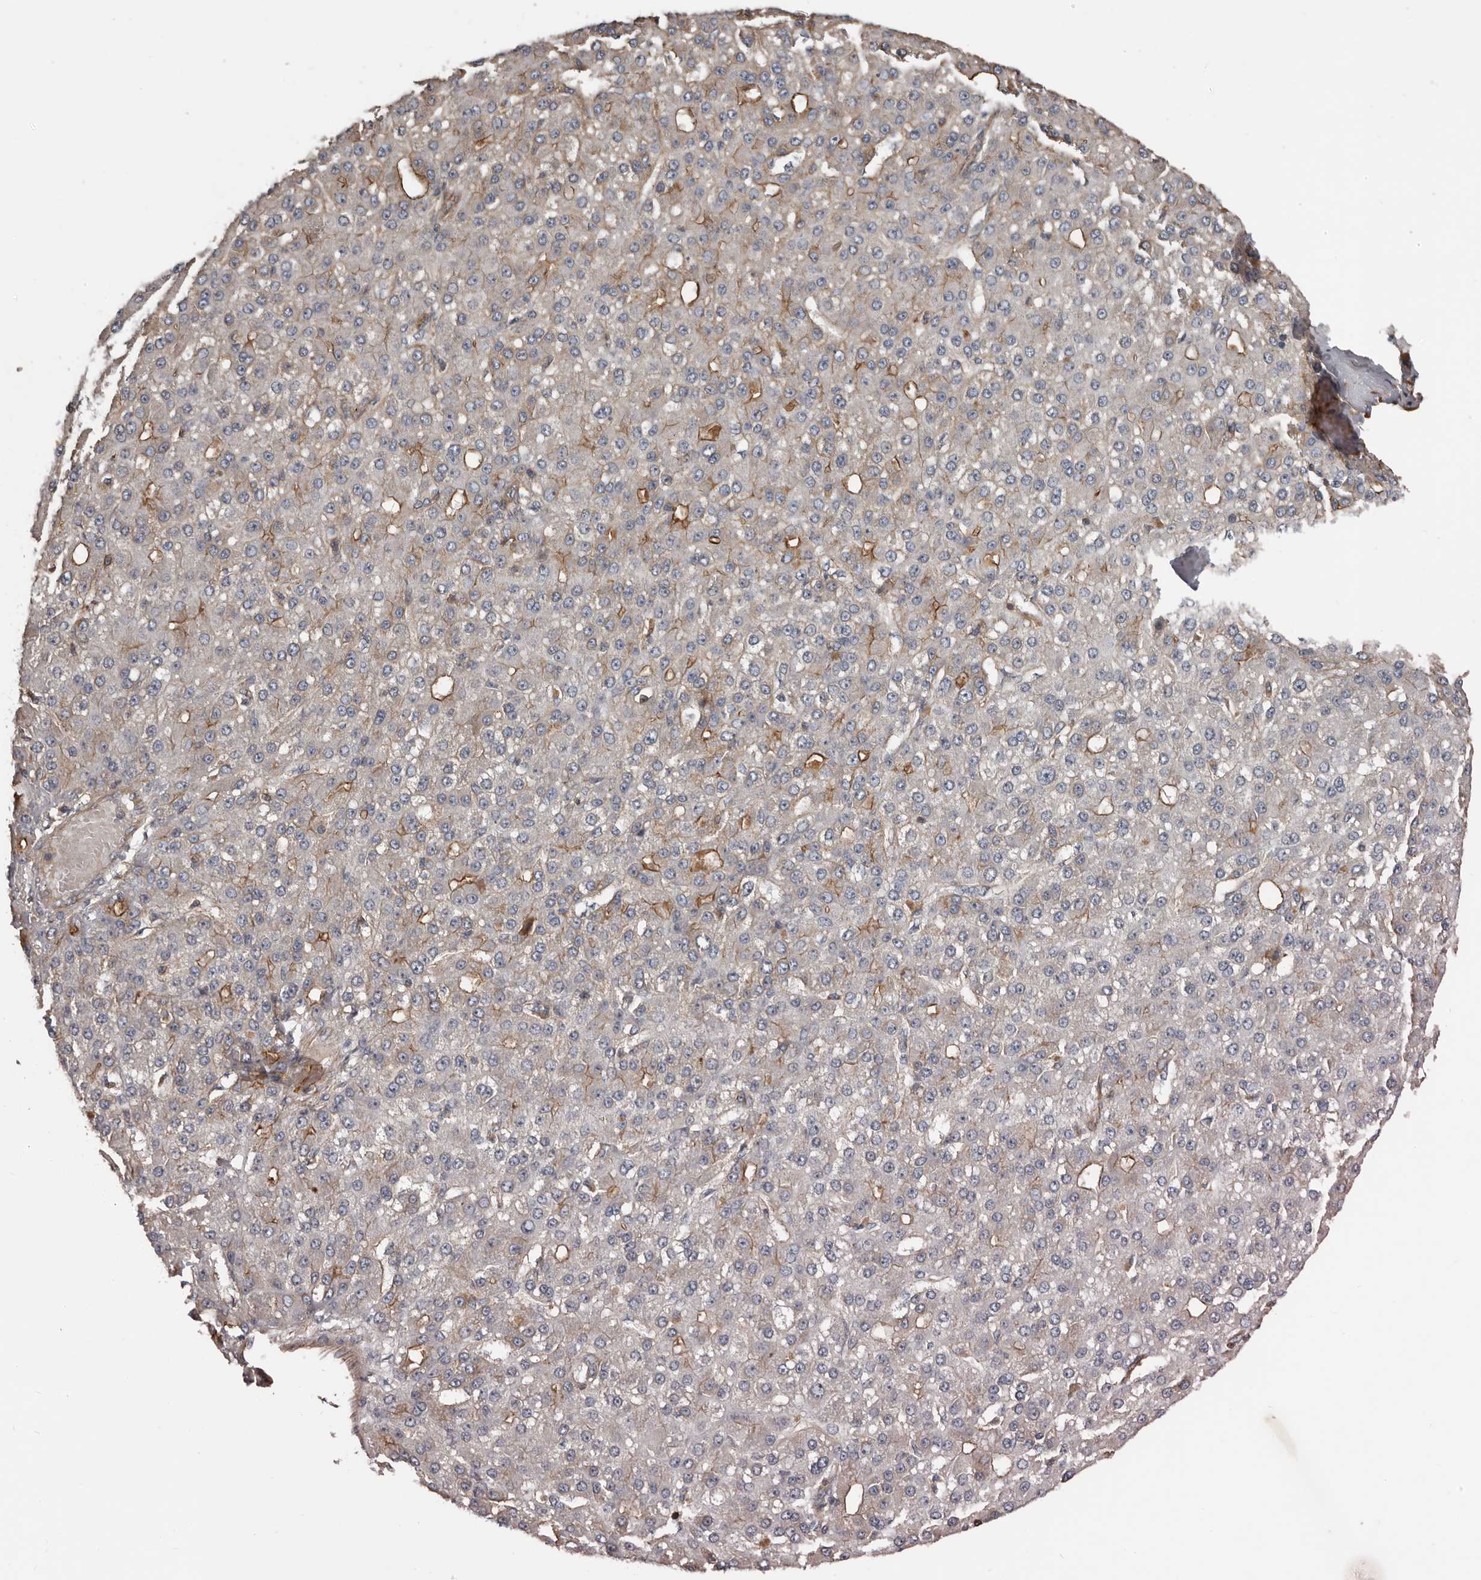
{"staining": {"intensity": "moderate", "quantity": "<25%", "location": "cytoplasmic/membranous"}, "tissue": "liver cancer", "cell_type": "Tumor cells", "image_type": "cancer", "snomed": [{"axis": "morphology", "description": "Carcinoma, Hepatocellular, NOS"}, {"axis": "topography", "description": "Liver"}], "caption": "A brown stain shows moderate cytoplasmic/membranous staining of a protein in human liver hepatocellular carcinoma tumor cells. (DAB = brown stain, brightfield microscopy at high magnification).", "gene": "PNRC2", "patient": {"sex": "male", "age": 67}}